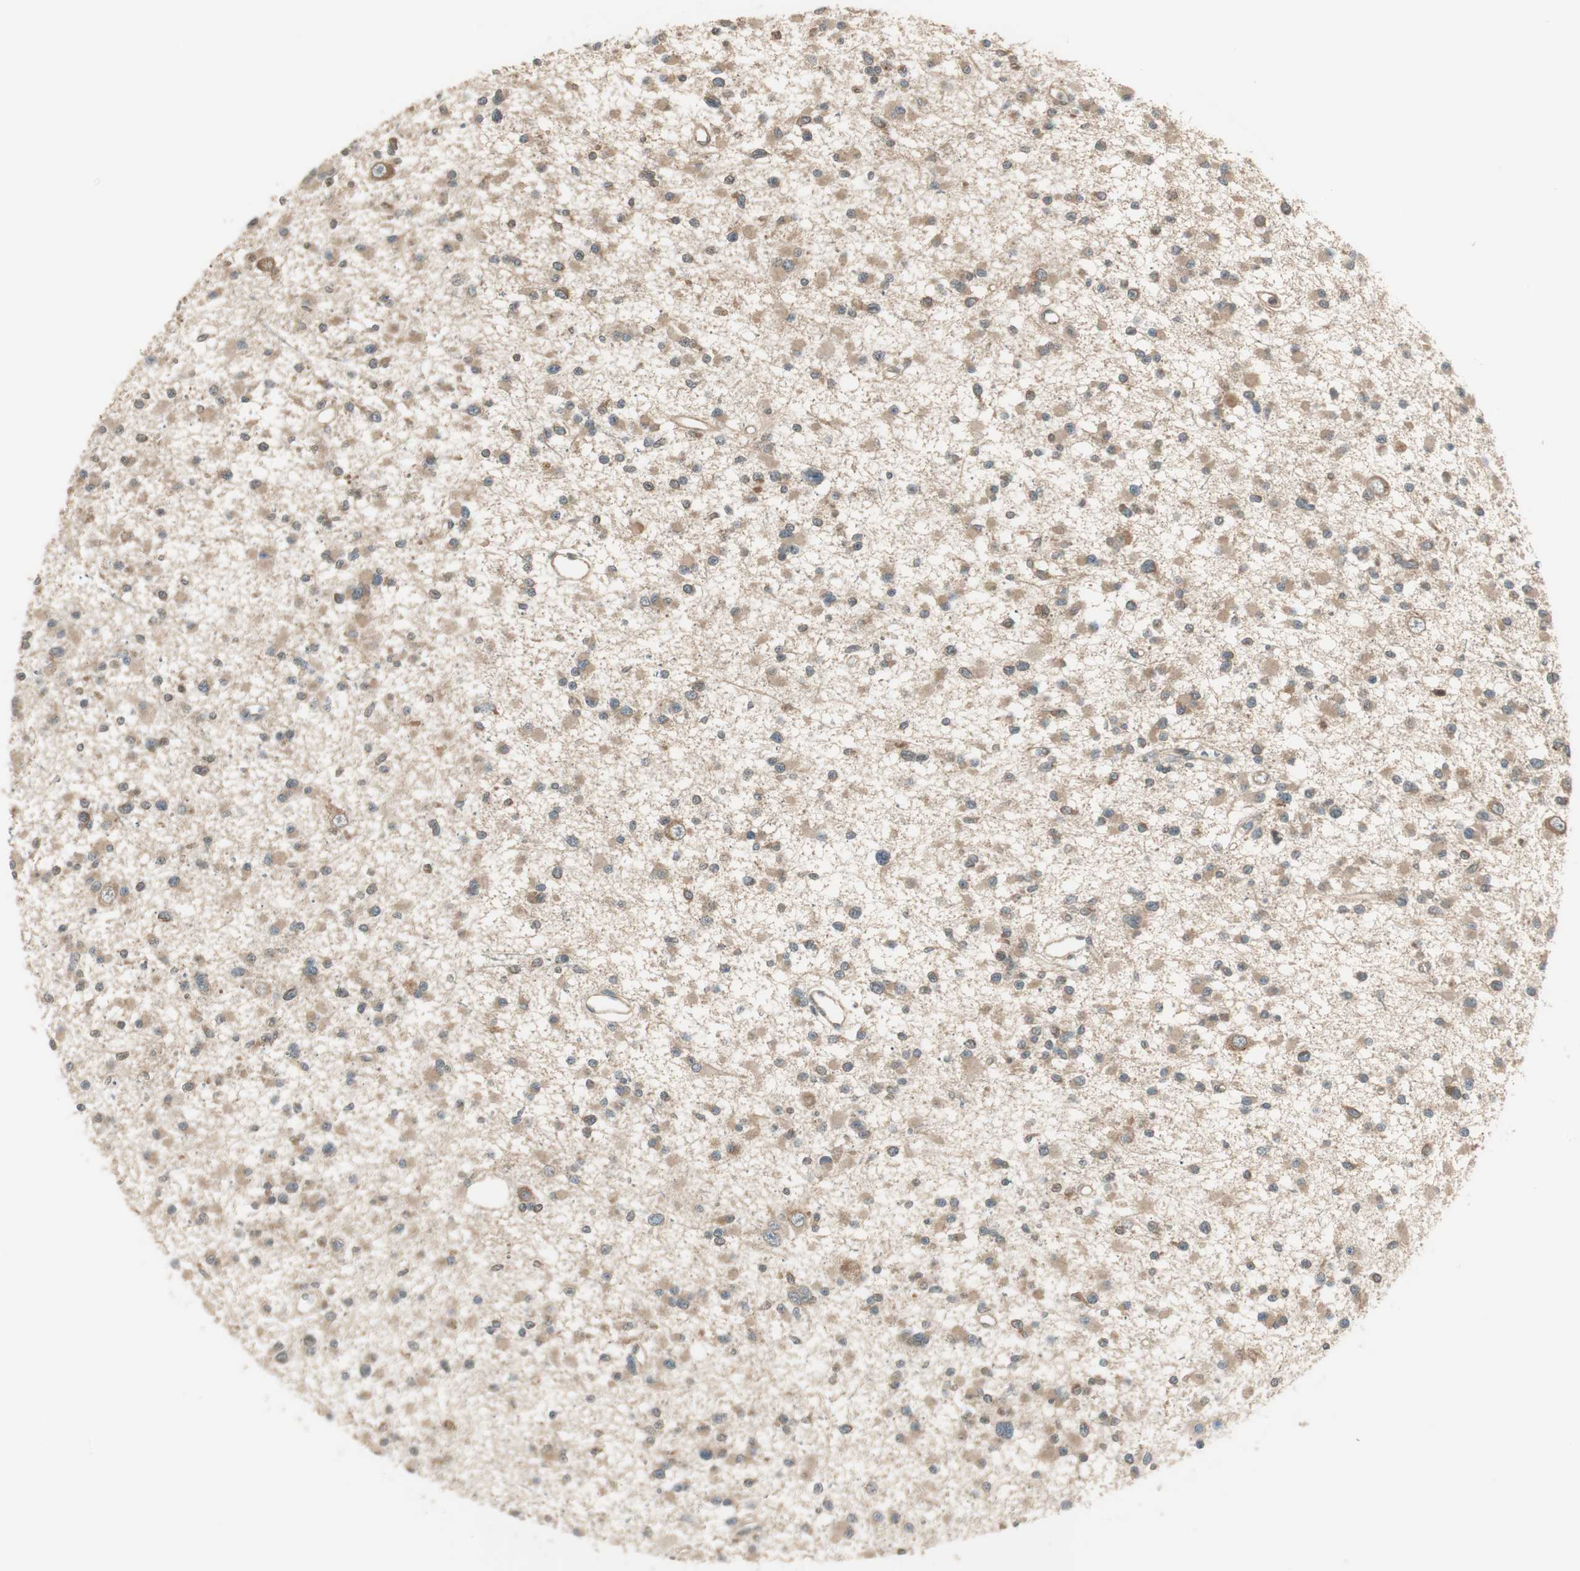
{"staining": {"intensity": "weak", "quantity": "25%-75%", "location": "cytoplasmic/membranous"}, "tissue": "glioma", "cell_type": "Tumor cells", "image_type": "cancer", "snomed": [{"axis": "morphology", "description": "Glioma, malignant, Low grade"}, {"axis": "topography", "description": "Brain"}], "caption": "The histopathology image shows a brown stain indicating the presence of a protein in the cytoplasmic/membranous of tumor cells in glioma.", "gene": "PFDN5", "patient": {"sex": "female", "age": 22}}